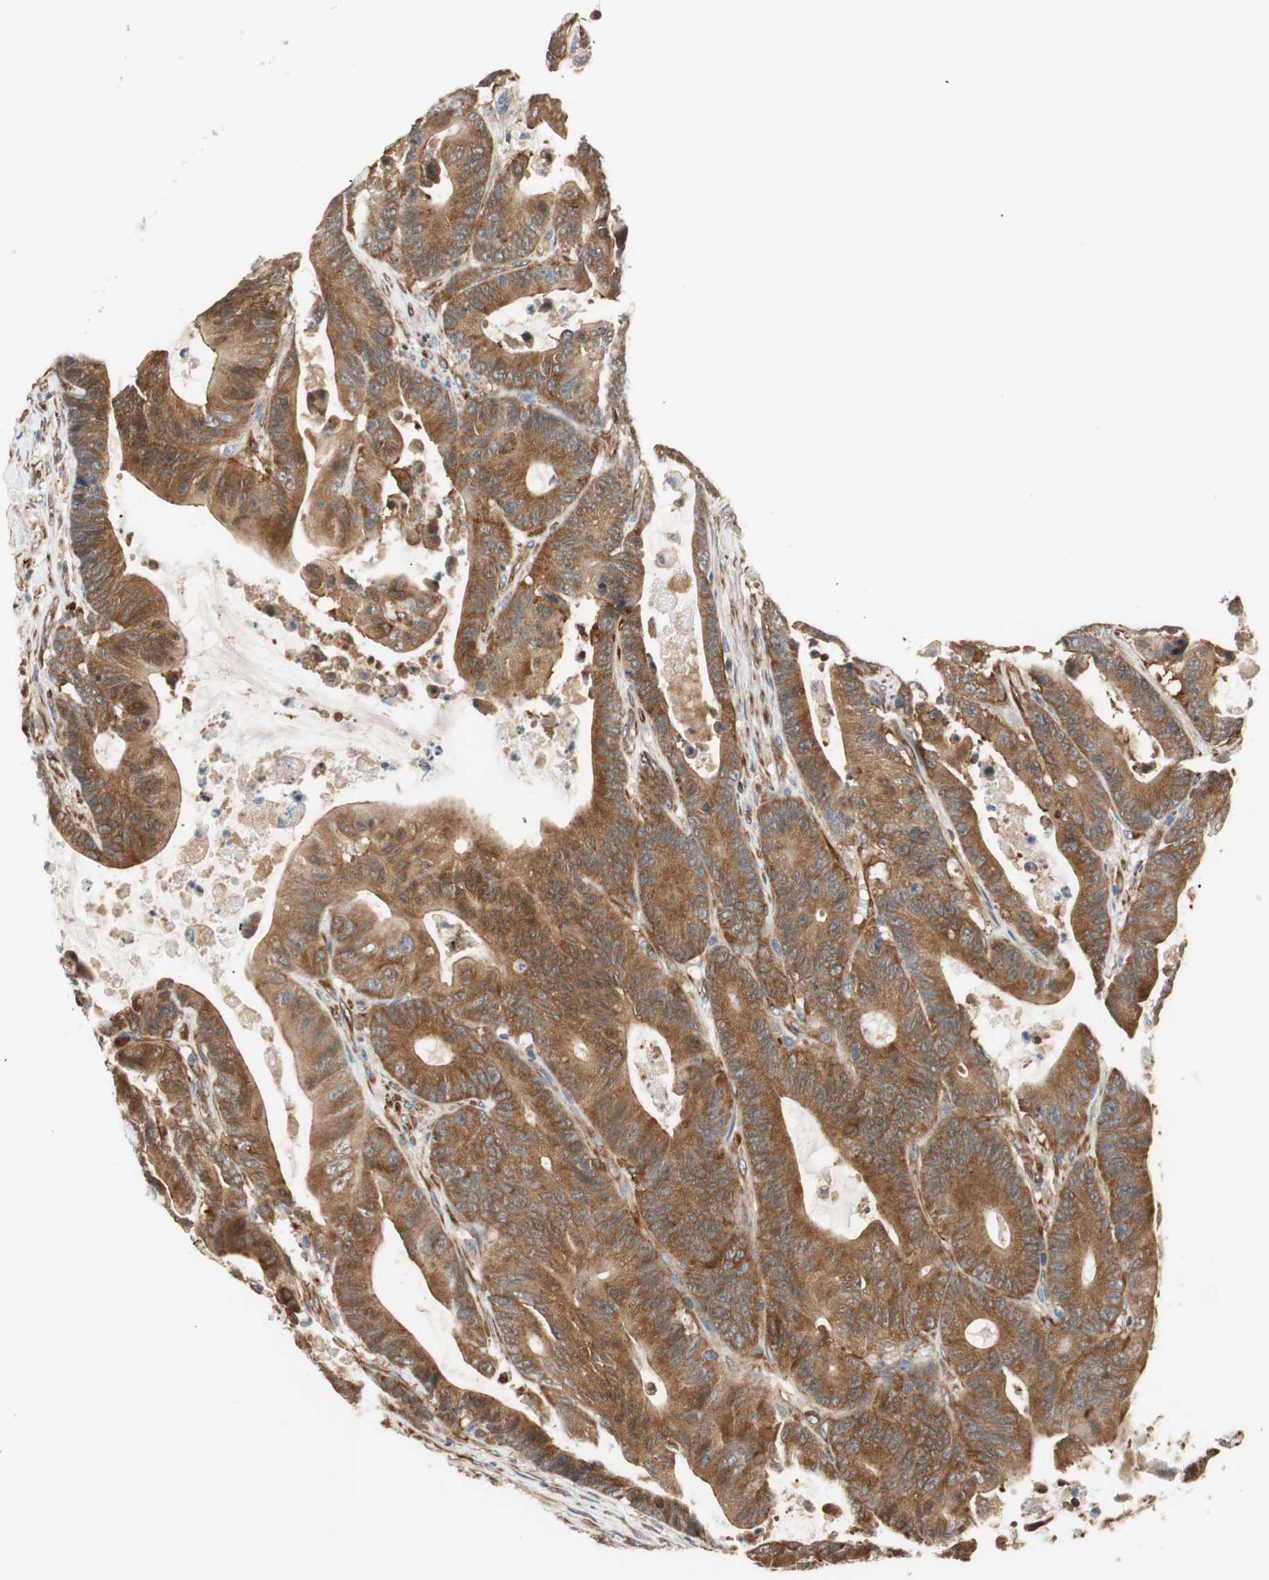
{"staining": {"intensity": "strong", "quantity": ">75%", "location": "cytoplasmic/membranous"}, "tissue": "colorectal cancer", "cell_type": "Tumor cells", "image_type": "cancer", "snomed": [{"axis": "morphology", "description": "Adenocarcinoma, NOS"}, {"axis": "topography", "description": "Colon"}], "caption": "Colorectal cancer (adenocarcinoma) stained with a brown dye demonstrates strong cytoplasmic/membranous positive expression in about >75% of tumor cells.", "gene": "WASL", "patient": {"sex": "female", "age": 84}}